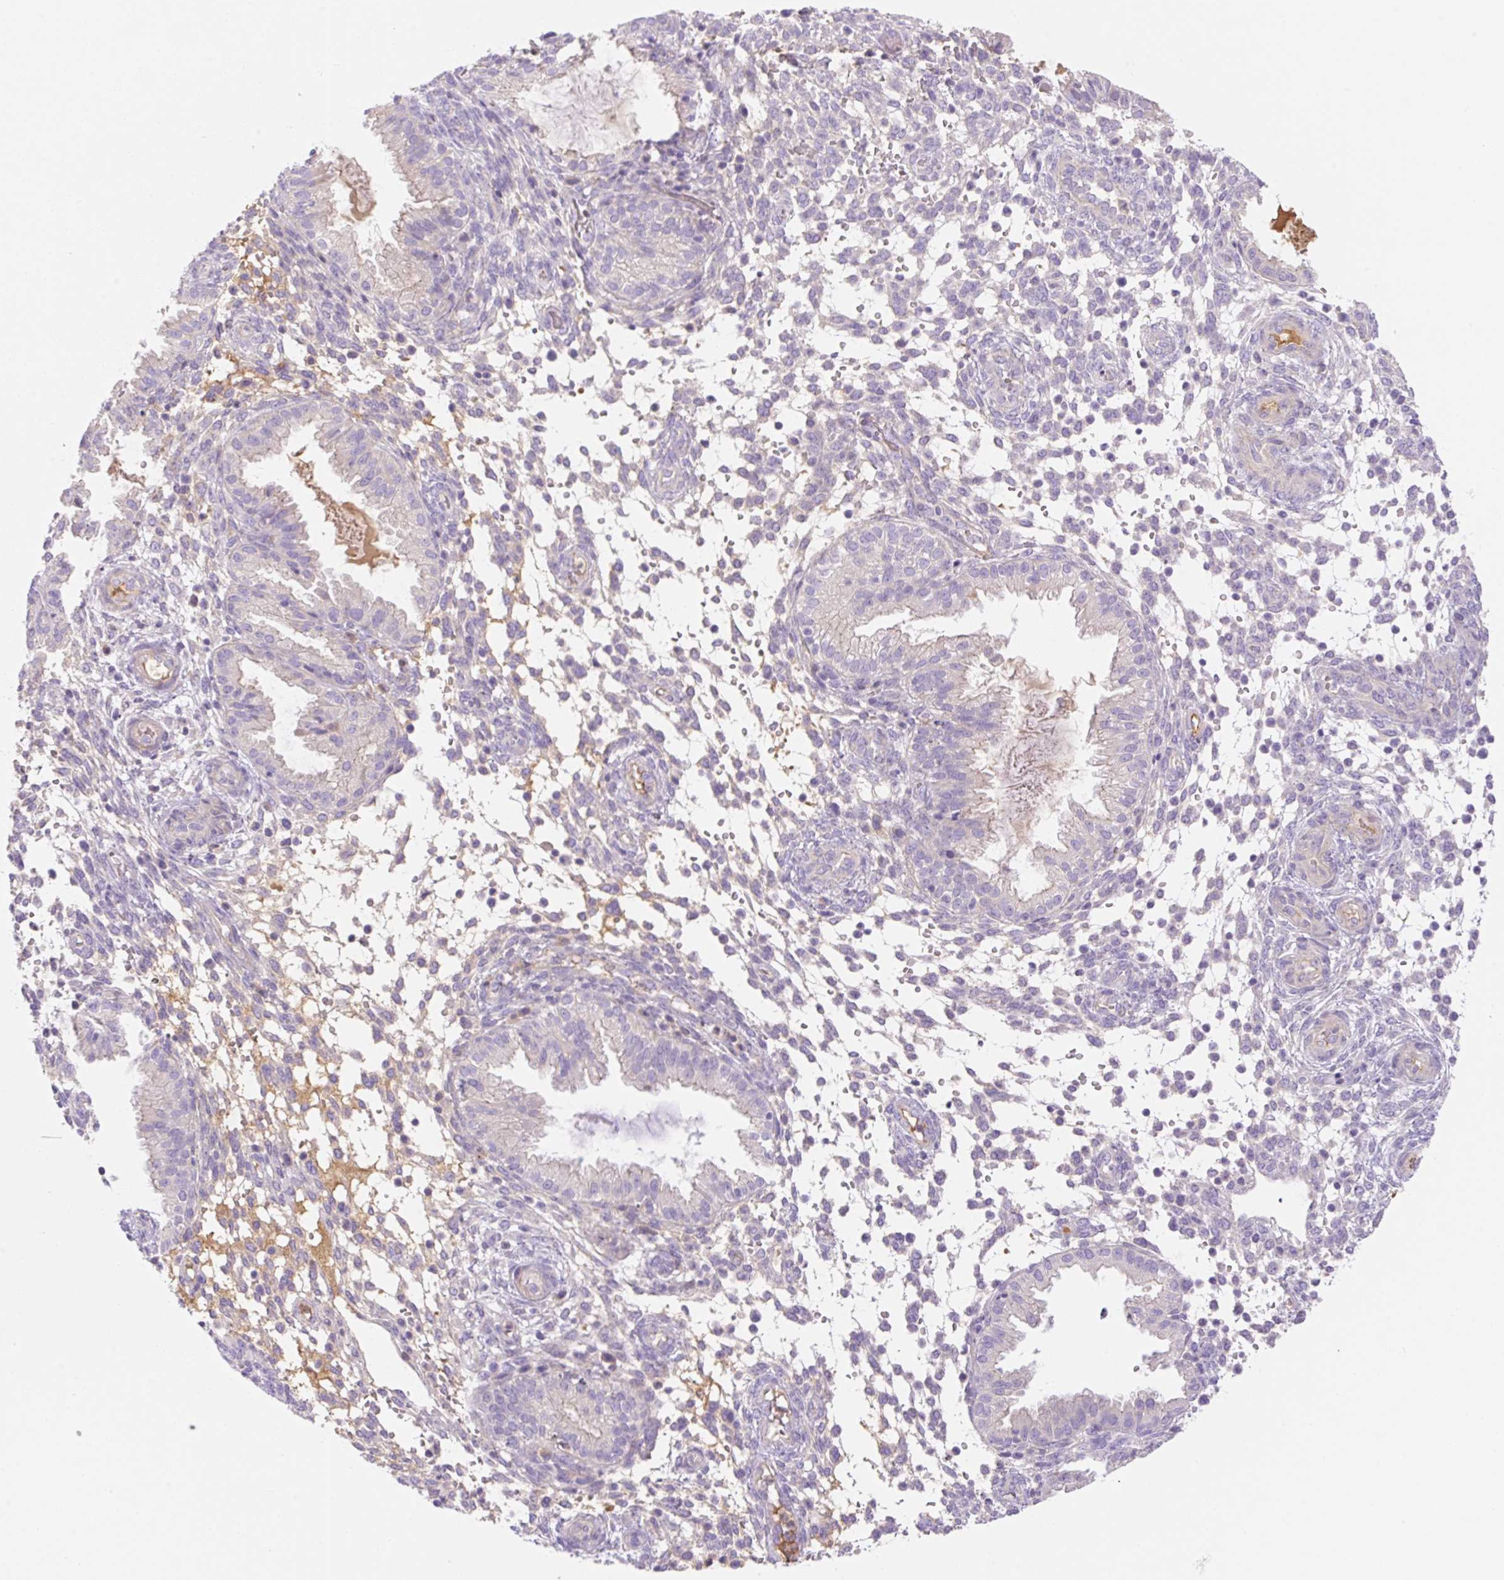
{"staining": {"intensity": "negative", "quantity": "none", "location": "none"}, "tissue": "endometrium", "cell_type": "Cells in endometrial stroma", "image_type": "normal", "snomed": [{"axis": "morphology", "description": "Normal tissue, NOS"}, {"axis": "topography", "description": "Endometrium"}], "caption": "Cells in endometrial stroma show no significant staining in benign endometrium. (Brightfield microscopy of DAB (3,3'-diaminobenzidine) IHC at high magnification).", "gene": "DENND5A", "patient": {"sex": "female", "age": 33}}